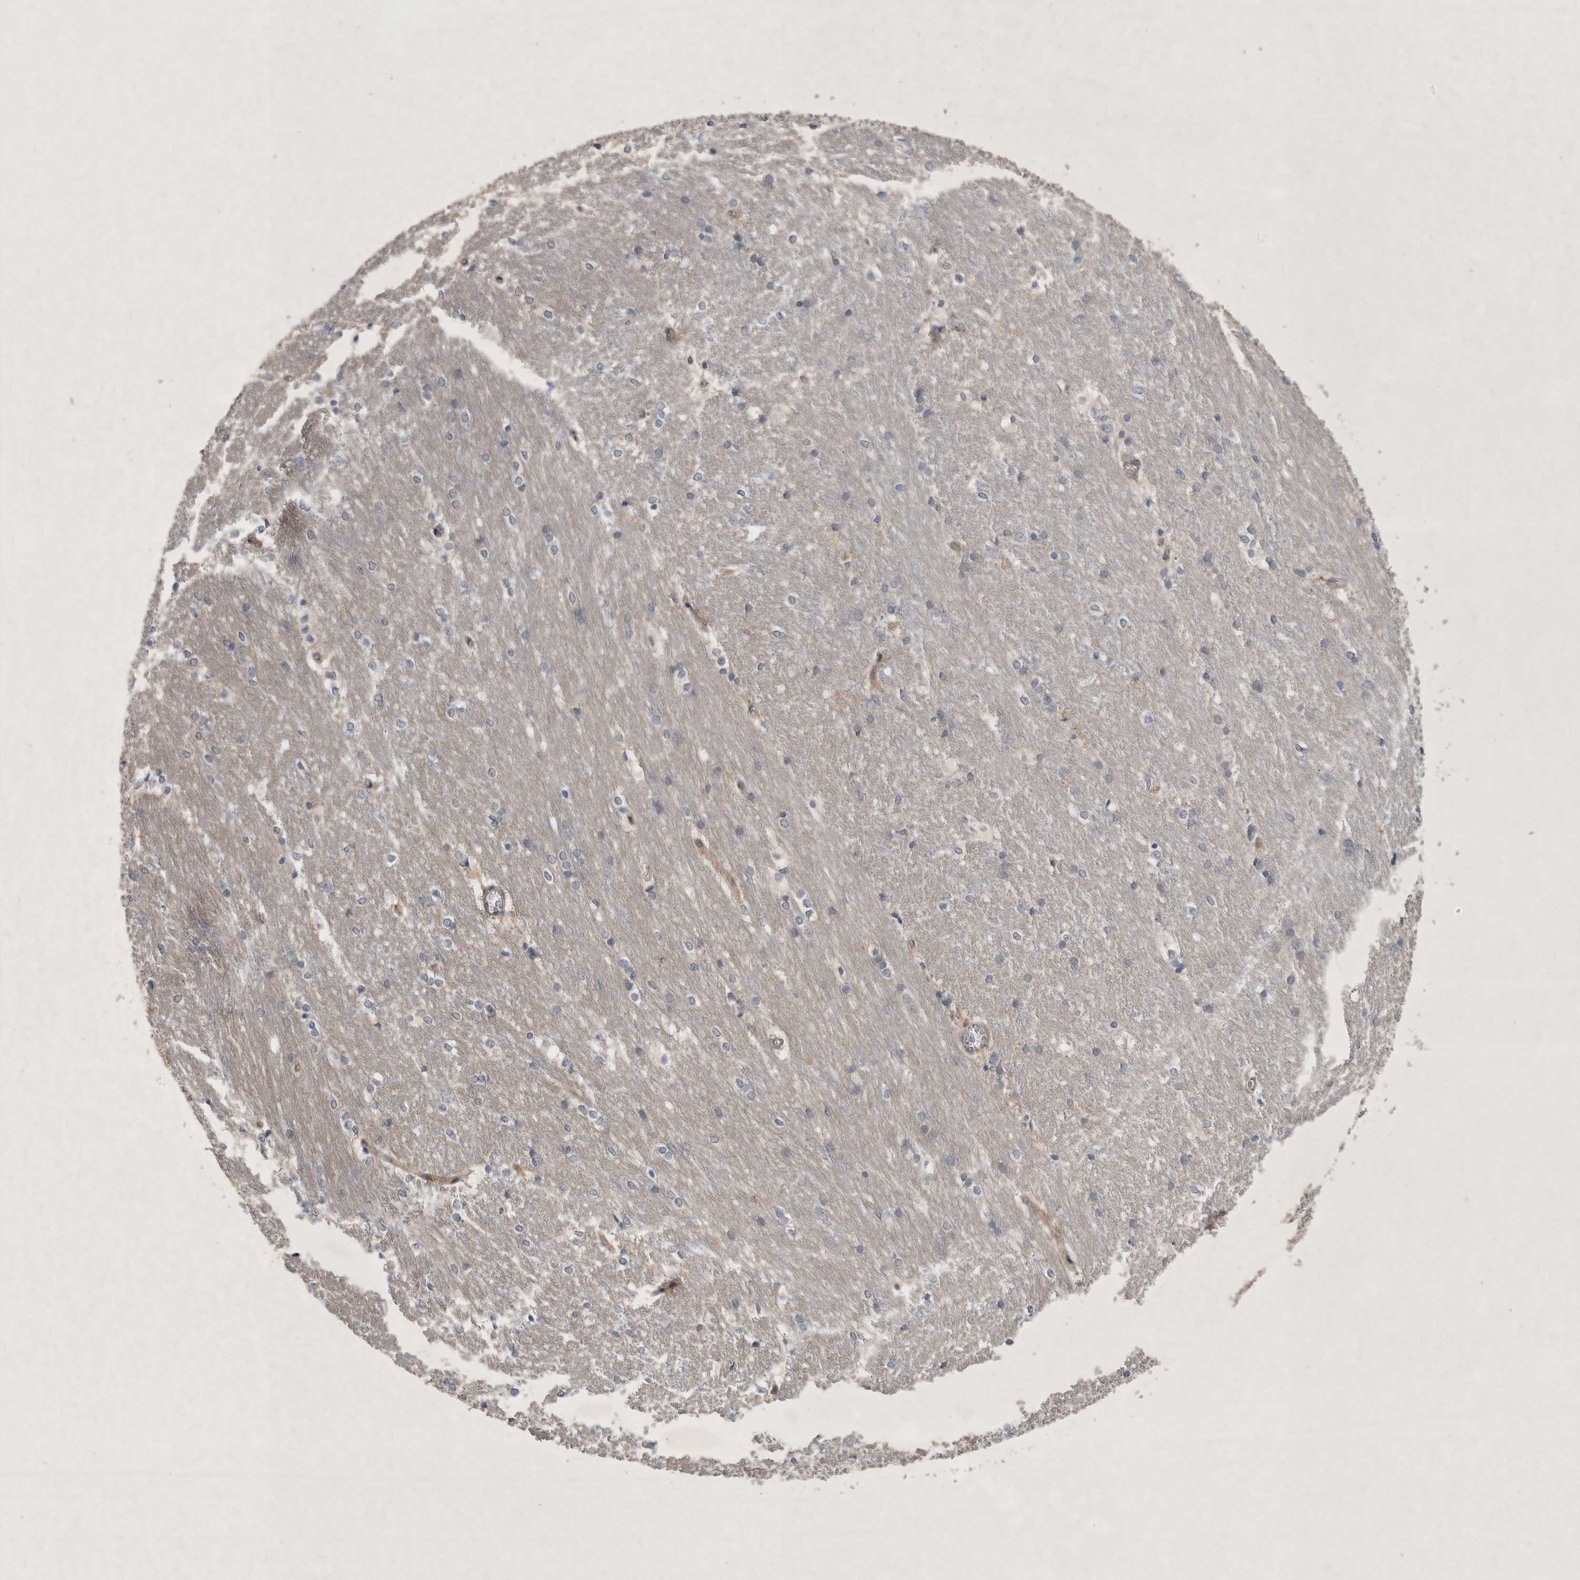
{"staining": {"intensity": "negative", "quantity": "none", "location": "none"}, "tissue": "caudate", "cell_type": "Glial cells", "image_type": "normal", "snomed": [{"axis": "morphology", "description": "Normal tissue, NOS"}, {"axis": "topography", "description": "Lateral ventricle wall"}], "caption": "An immunohistochemistry (IHC) image of benign caudate is shown. There is no staining in glial cells of caudate. (Stains: DAB (3,3'-diaminobenzidine) immunohistochemistry (IHC) with hematoxylin counter stain, Microscopy: brightfield microscopy at high magnification).", "gene": "PARP11", "patient": {"sex": "female", "age": 19}}